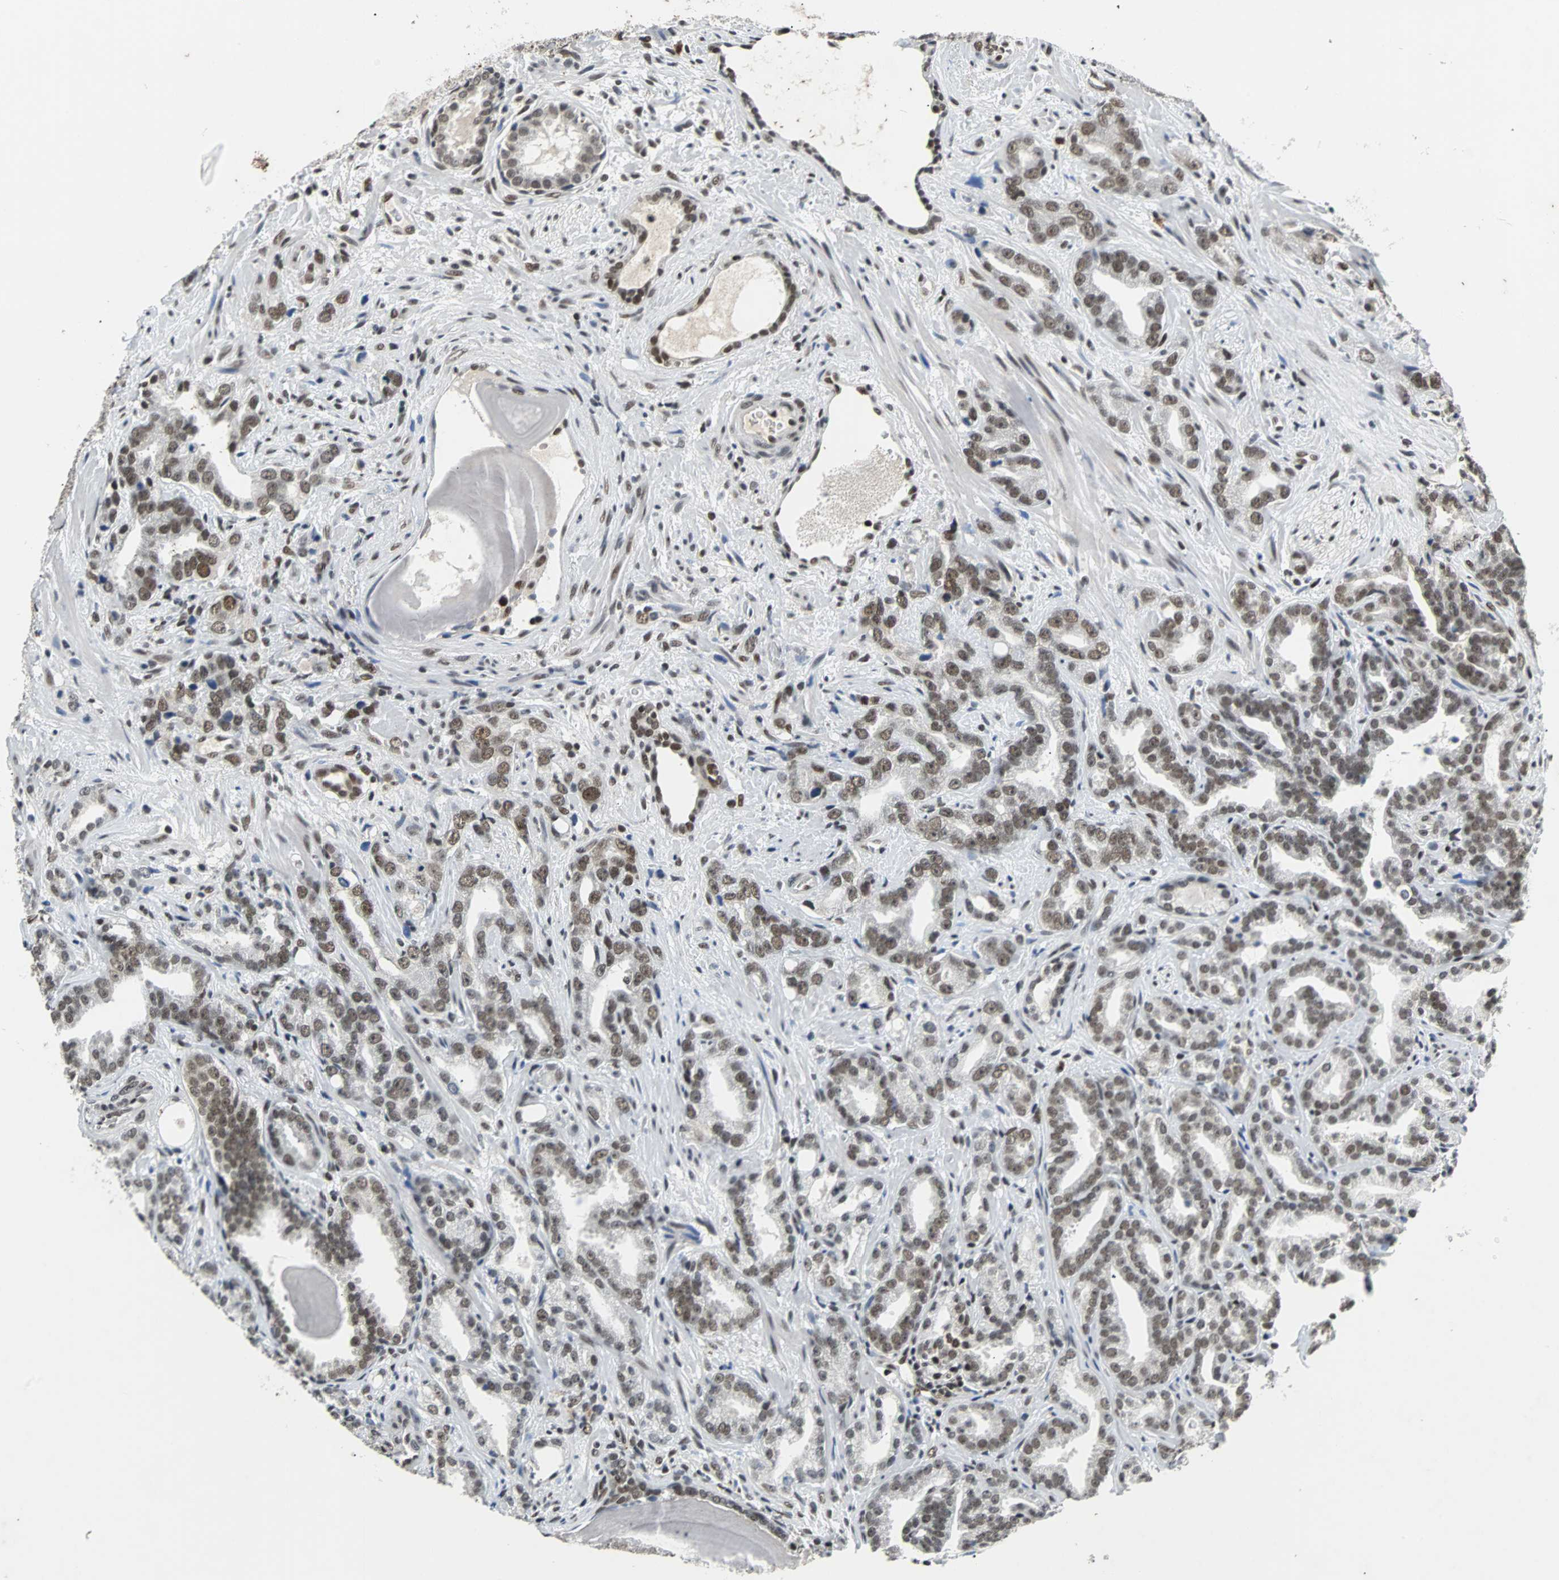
{"staining": {"intensity": "moderate", "quantity": ">75%", "location": "nuclear"}, "tissue": "prostate cancer", "cell_type": "Tumor cells", "image_type": "cancer", "snomed": [{"axis": "morphology", "description": "Adenocarcinoma, Low grade"}, {"axis": "topography", "description": "Prostate"}], "caption": "Moderate nuclear staining for a protein is seen in approximately >75% of tumor cells of prostate cancer (low-grade adenocarcinoma) using IHC.", "gene": "GATAD2A", "patient": {"sex": "male", "age": 63}}